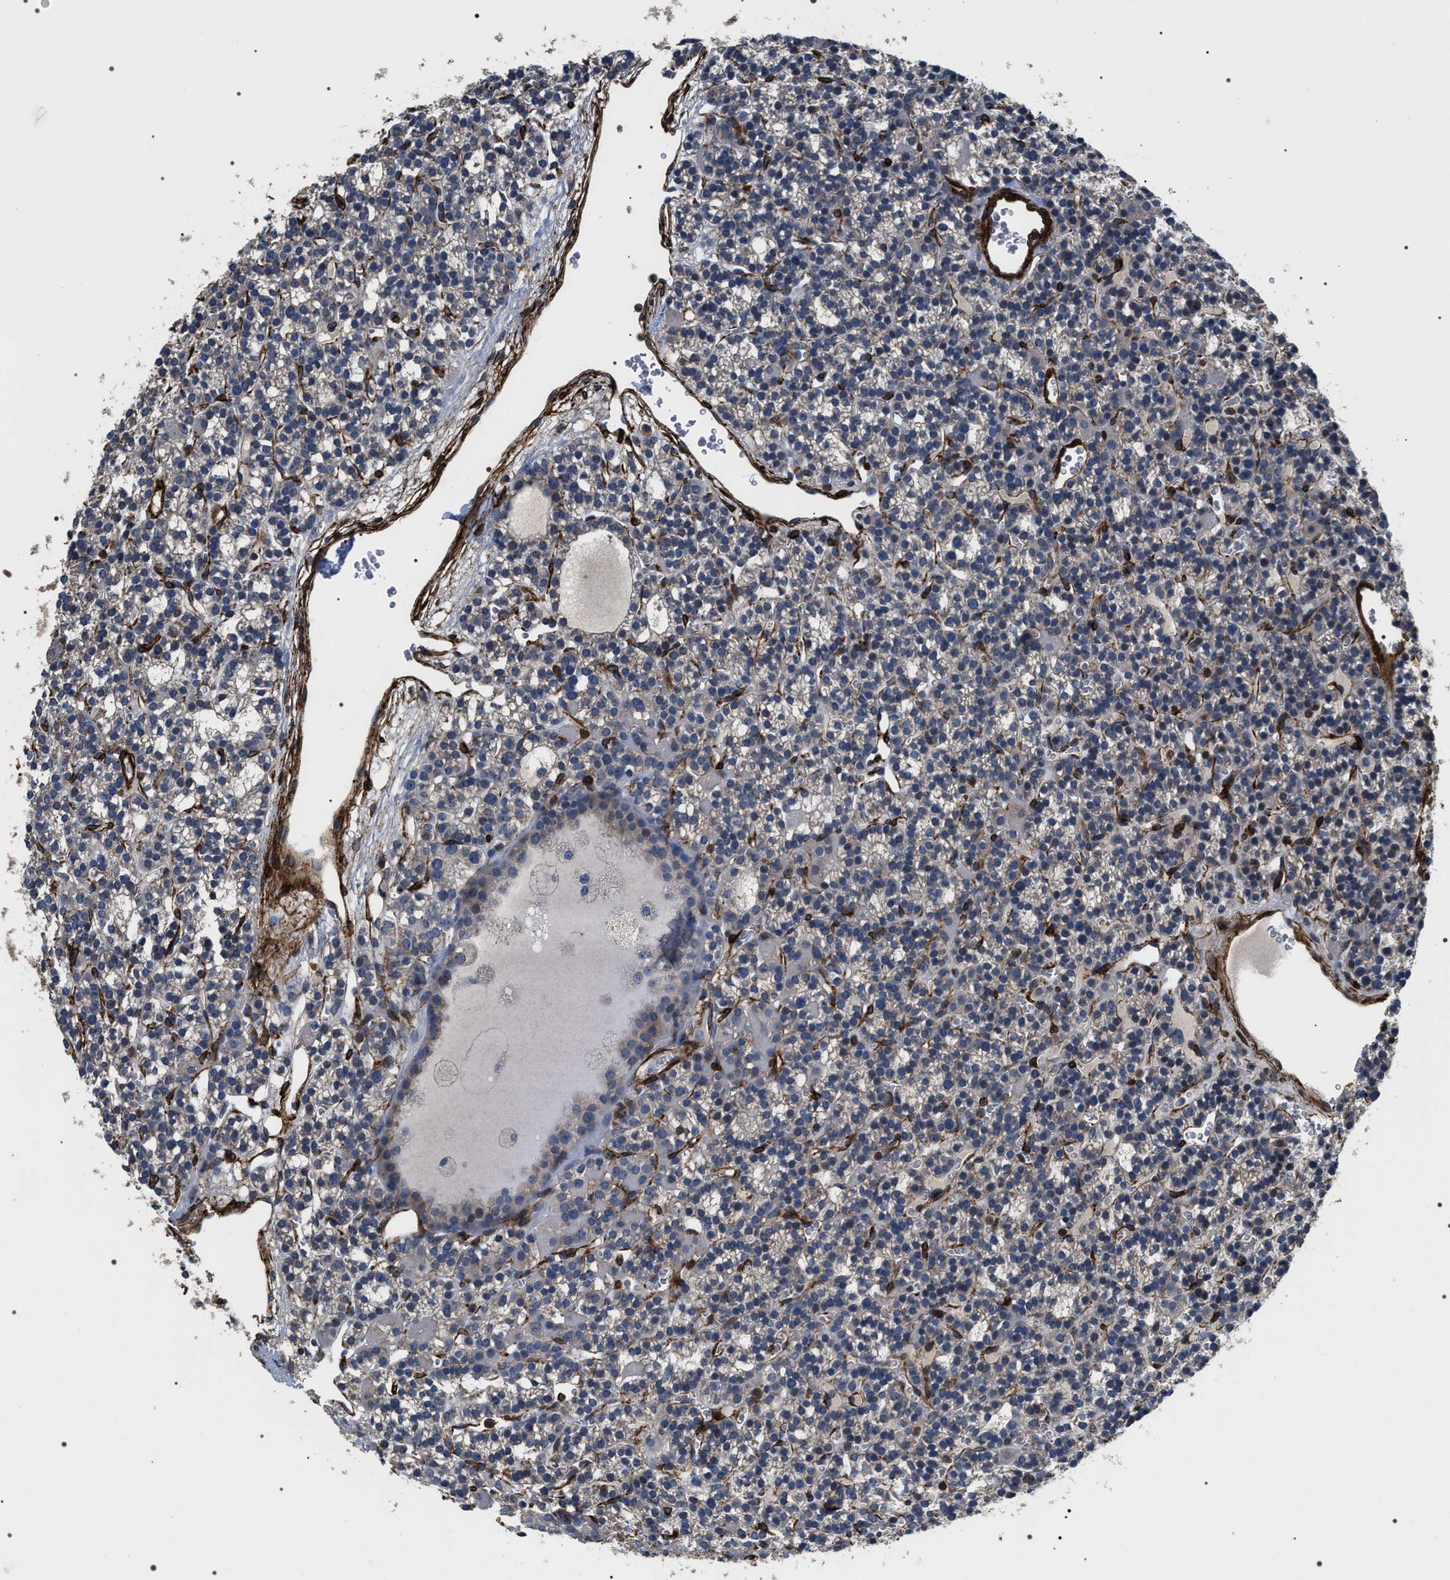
{"staining": {"intensity": "negative", "quantity": "none", "location": "none"}, "tissue": "parathyroid gland", "cell_type": "Glandular cells", "image_type": "normal", "snomed": [{"axis": "morphology", "description": "Normal tissue, NOS"}, {"axis": "morphology", "description": "Adenoma, NOS"}, {"axis": "topography", "description": "Parathyroid gland"}], "caption": "A high-resolution image shows IHC staining of normal parathyroid gland, which reveals no significant positivity in glandular cells. The staining is performed using DAB brown chromogen with nuclei counter-stained in using hematoxylin.", "gene": "ZC3HAV1L", "patient": {"sex": "female", "age": 58}}